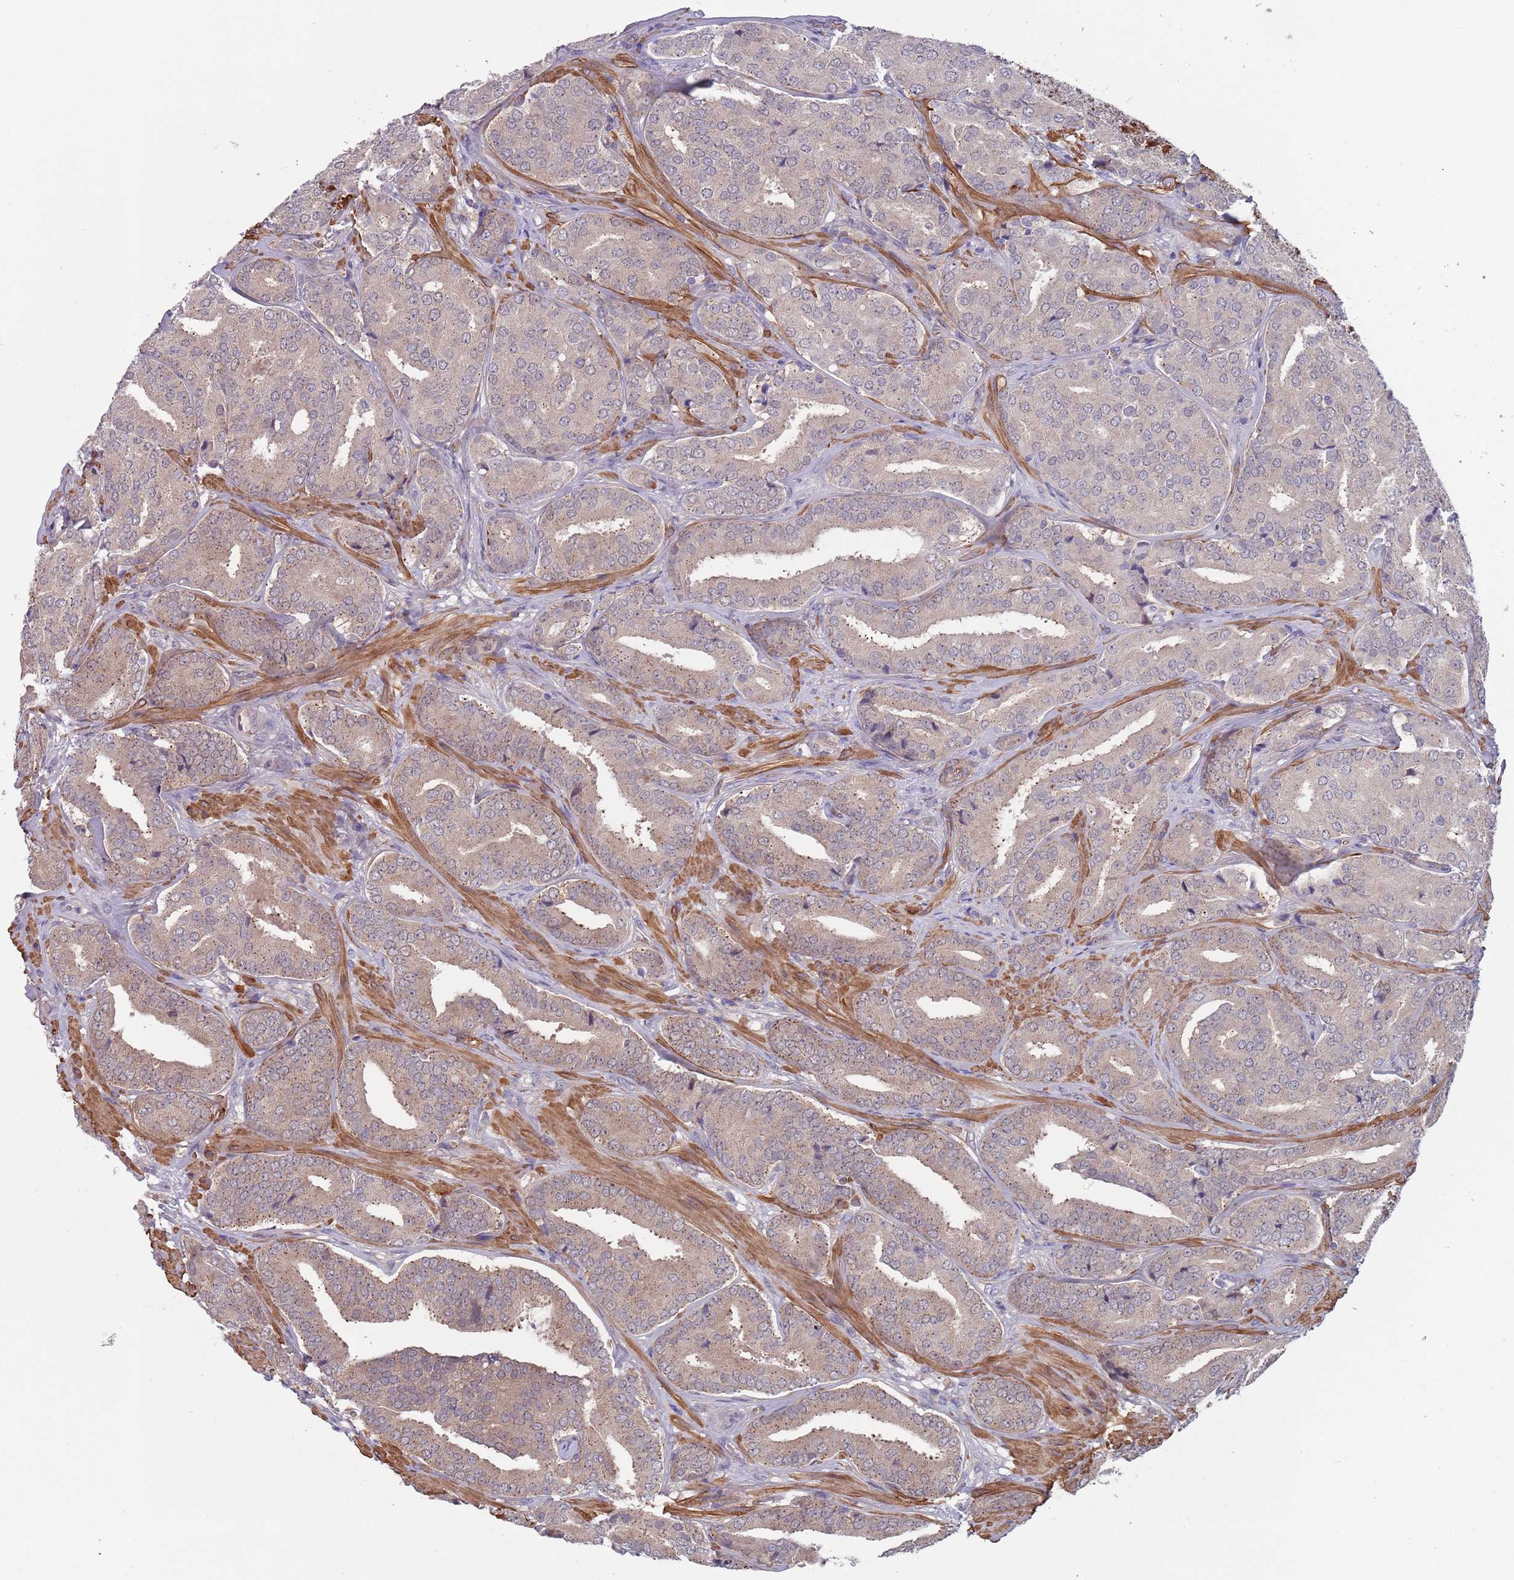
{"staining": {"intensity": "weak", "quantity": "<25%", "location": "cytoplasmic/membranous"}, "tissue": "prostate cancer", "cell_type": "Tumor cells", "image_type": "cancer", "snomed": [{"axis": "morphology", "description": "Adenocarcinoma, High grade"}, {"axis": "topography", "description": "Prostate"}], "caption": "Tumor cells show no significant protein staining in prostate cancer. (DAB IHC visualized using brightfield microscopy, high magnification).", "gene": "CLNS1A", "patient": {"sex": "male", "age": 63}}